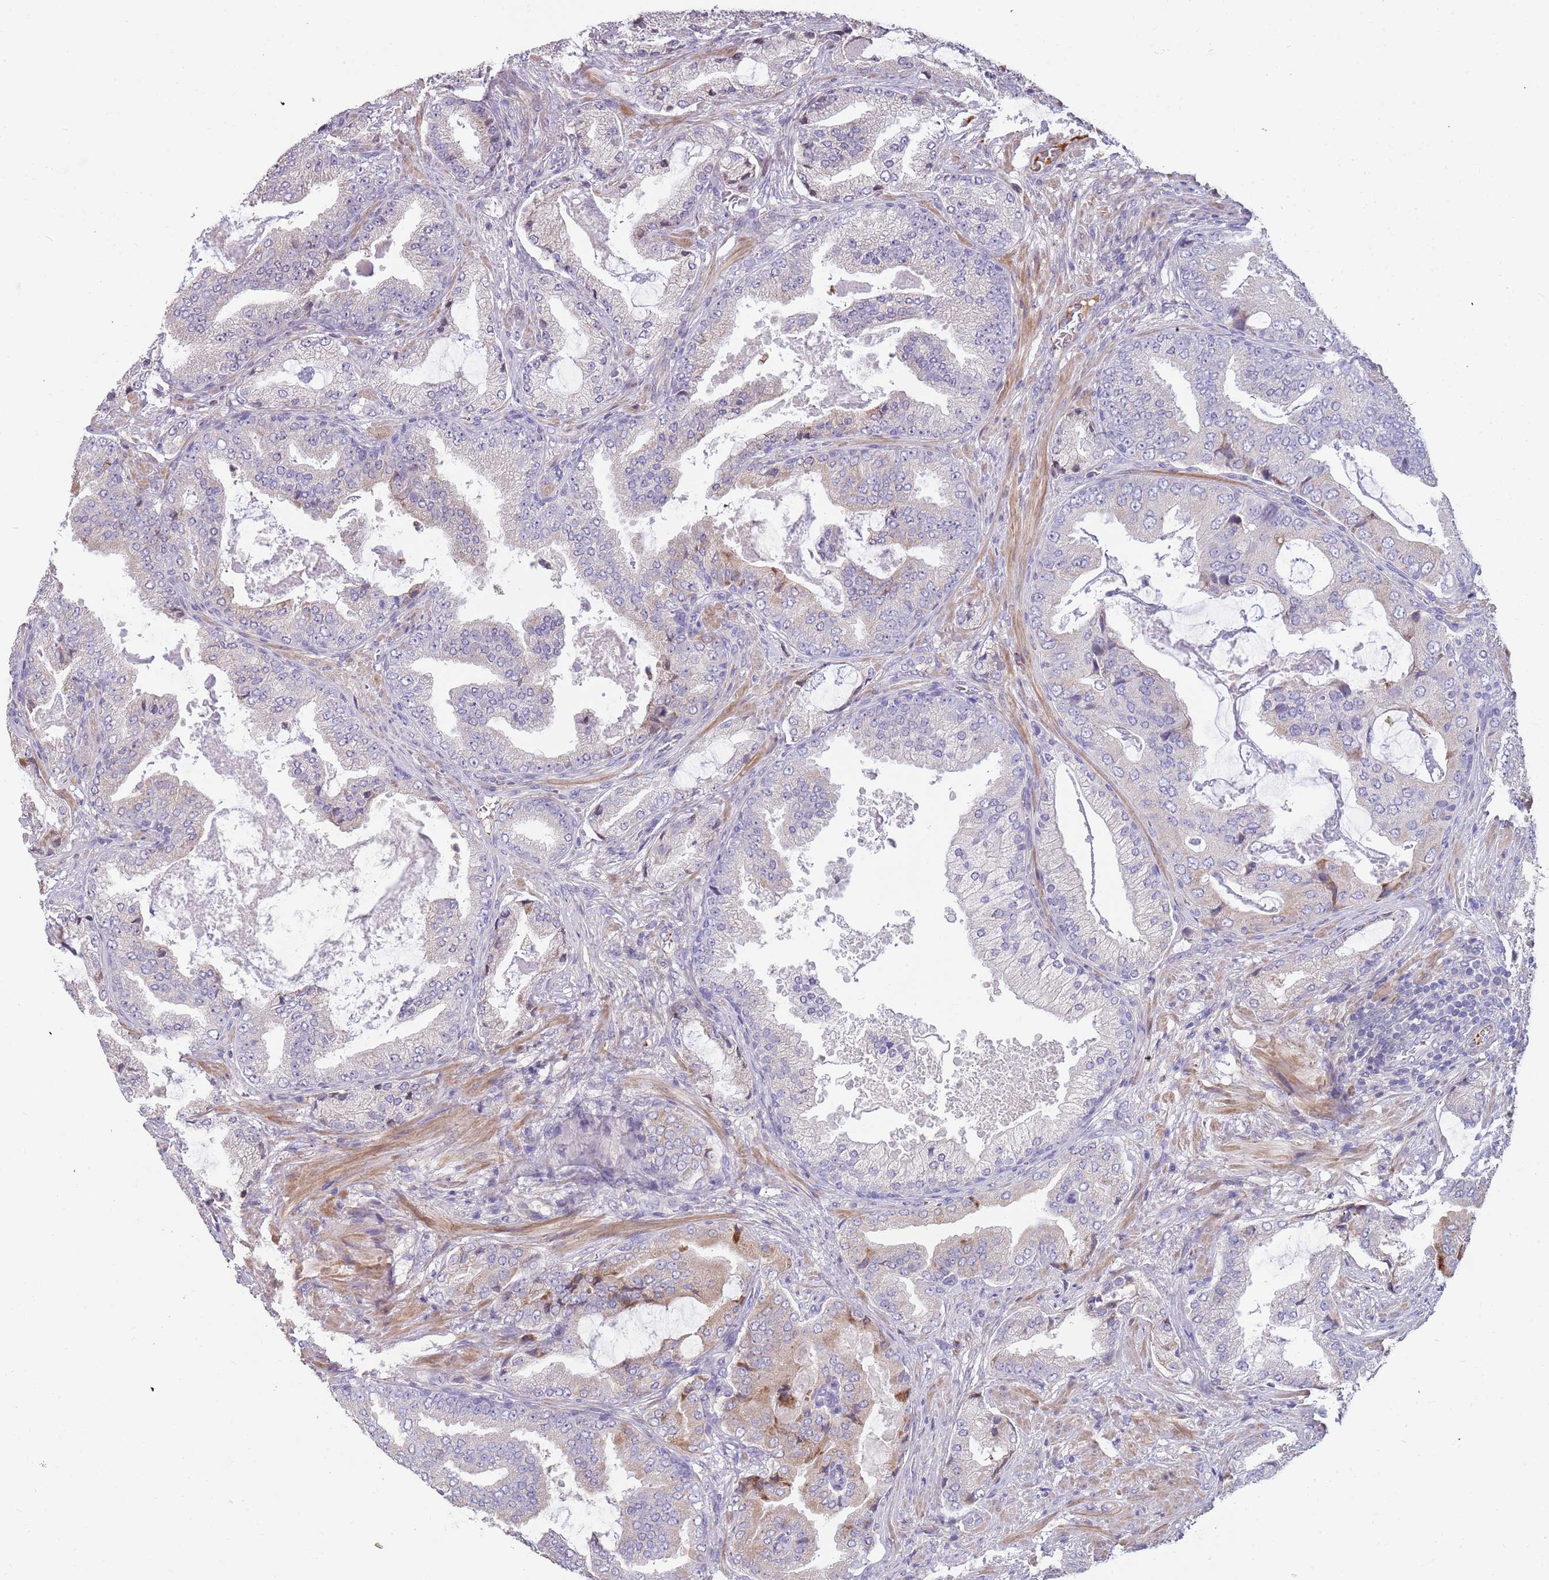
{"staining": {"intensity": "negative", "quantity": "none", "location": "none"}, "tissue": "prostate cancer", "cell_type": "Tumor cells", "image_type": "cancer", "snomed": [{"axis": "morphology", "description": "Adenocarcinoma, High grade"}, {"axis": "topography", "description": "Prostate"}], "caption": "An immunohistochemistry photomicrograph of prostate cancer (adenocarcinoma (high-grade)) is shown. There is no staining in tumor cells of prostate cancer (adenocarcinoma (high-grade)). Nuclei are stained in blue.", "gene": "SUSD1", "patient": {"sex": "male", "age": 68}}